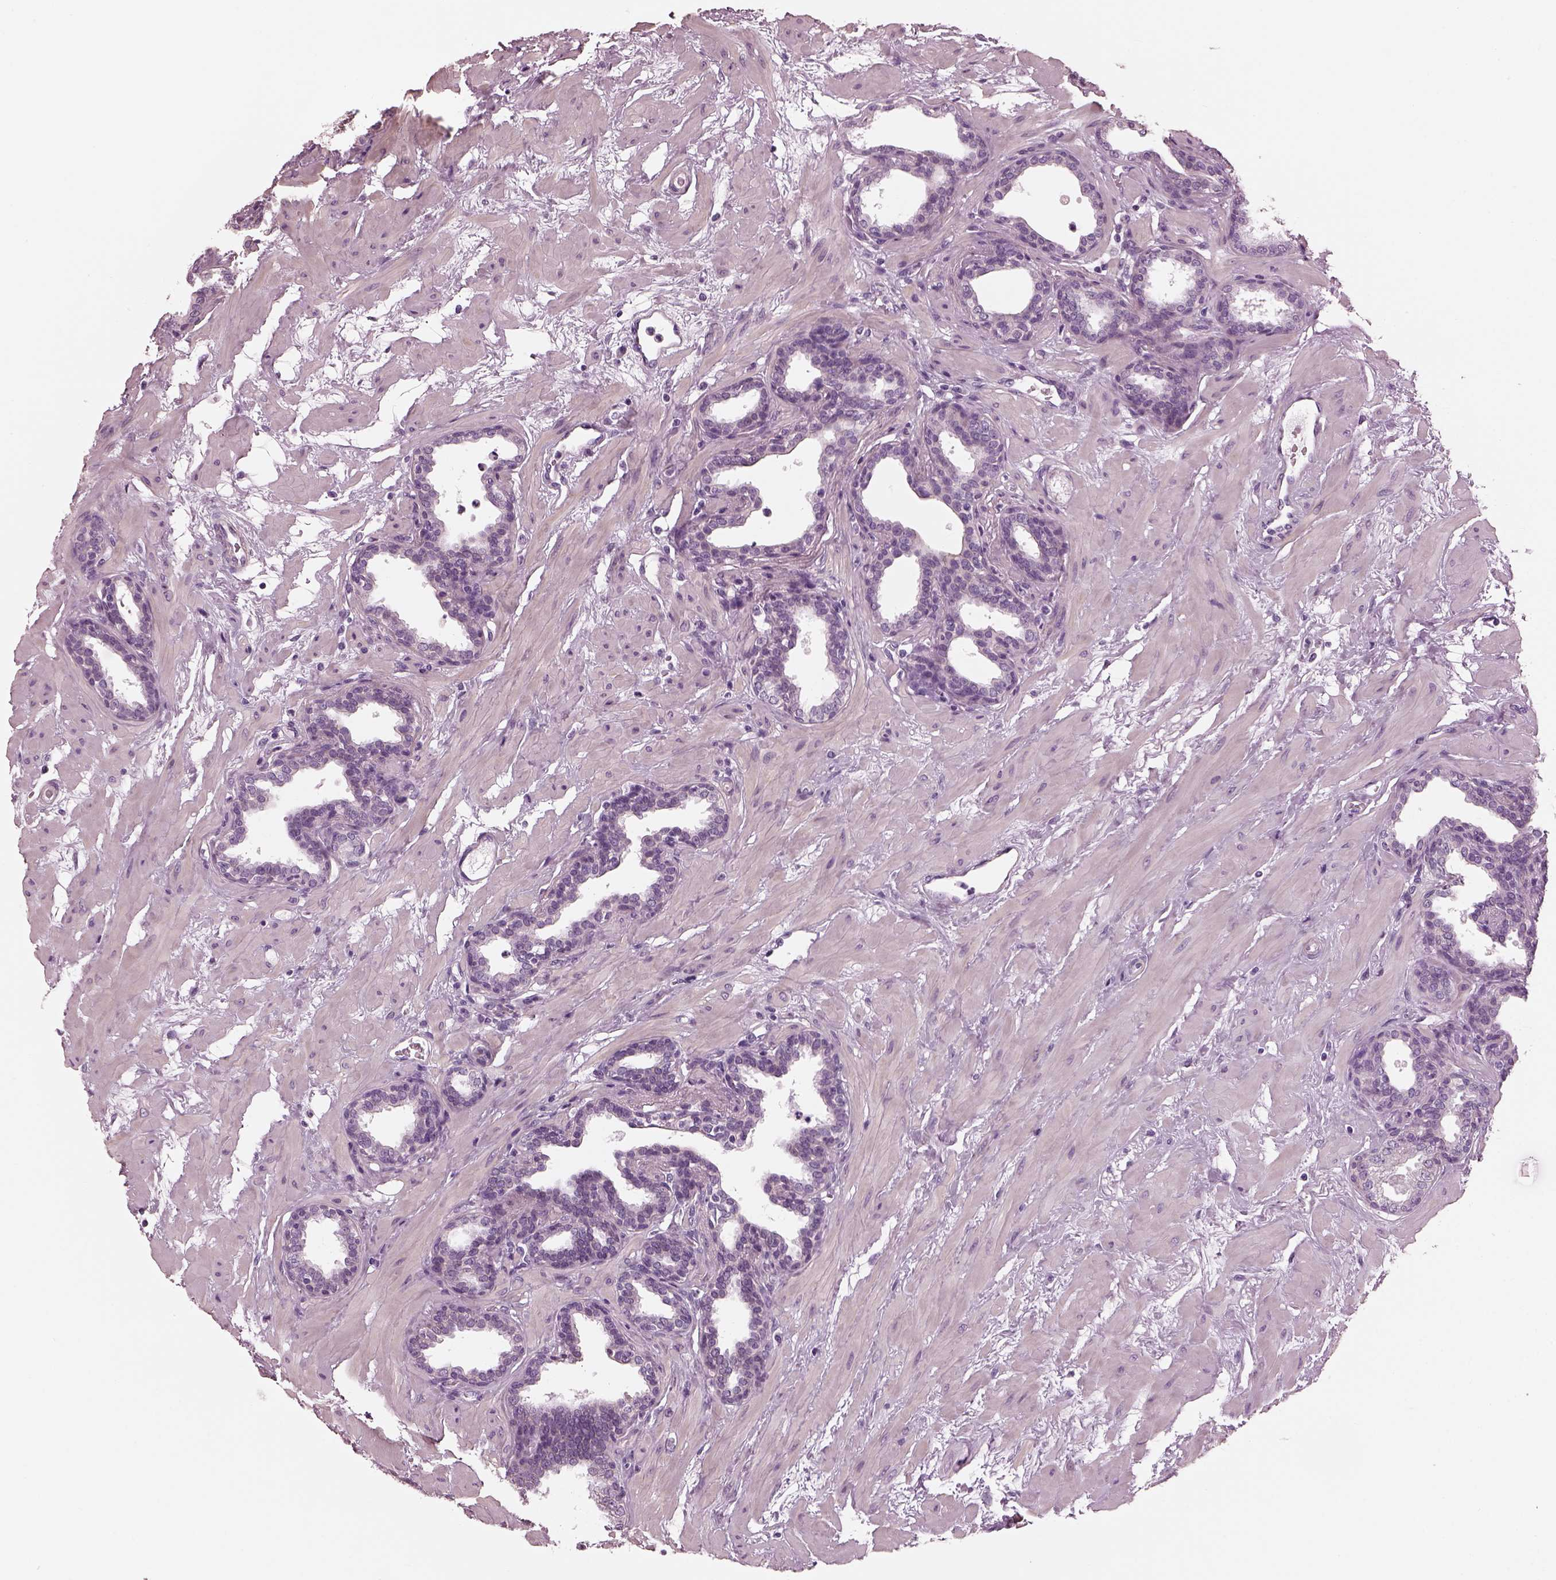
{"staining": {"intensity": "negative", "quantity": "none", "location": "none"}, "tissue": "prostate", "cell_type": "Glandular cells", "image_type": "normal", "snomed": [{"axis": "morphology", "description": "Normal tissue, NOS"}, {"axis": "topography", "description": "Prostate"}], "caption": "IHC of benign prostate exhibits no positivity in glandular cells. (DAB (3,3'-diaminobenzidine) immunohistochemistry (IHC), high magnification).", "gene": "BFSP1", "patient": {"sex": "male", "age": 37}}